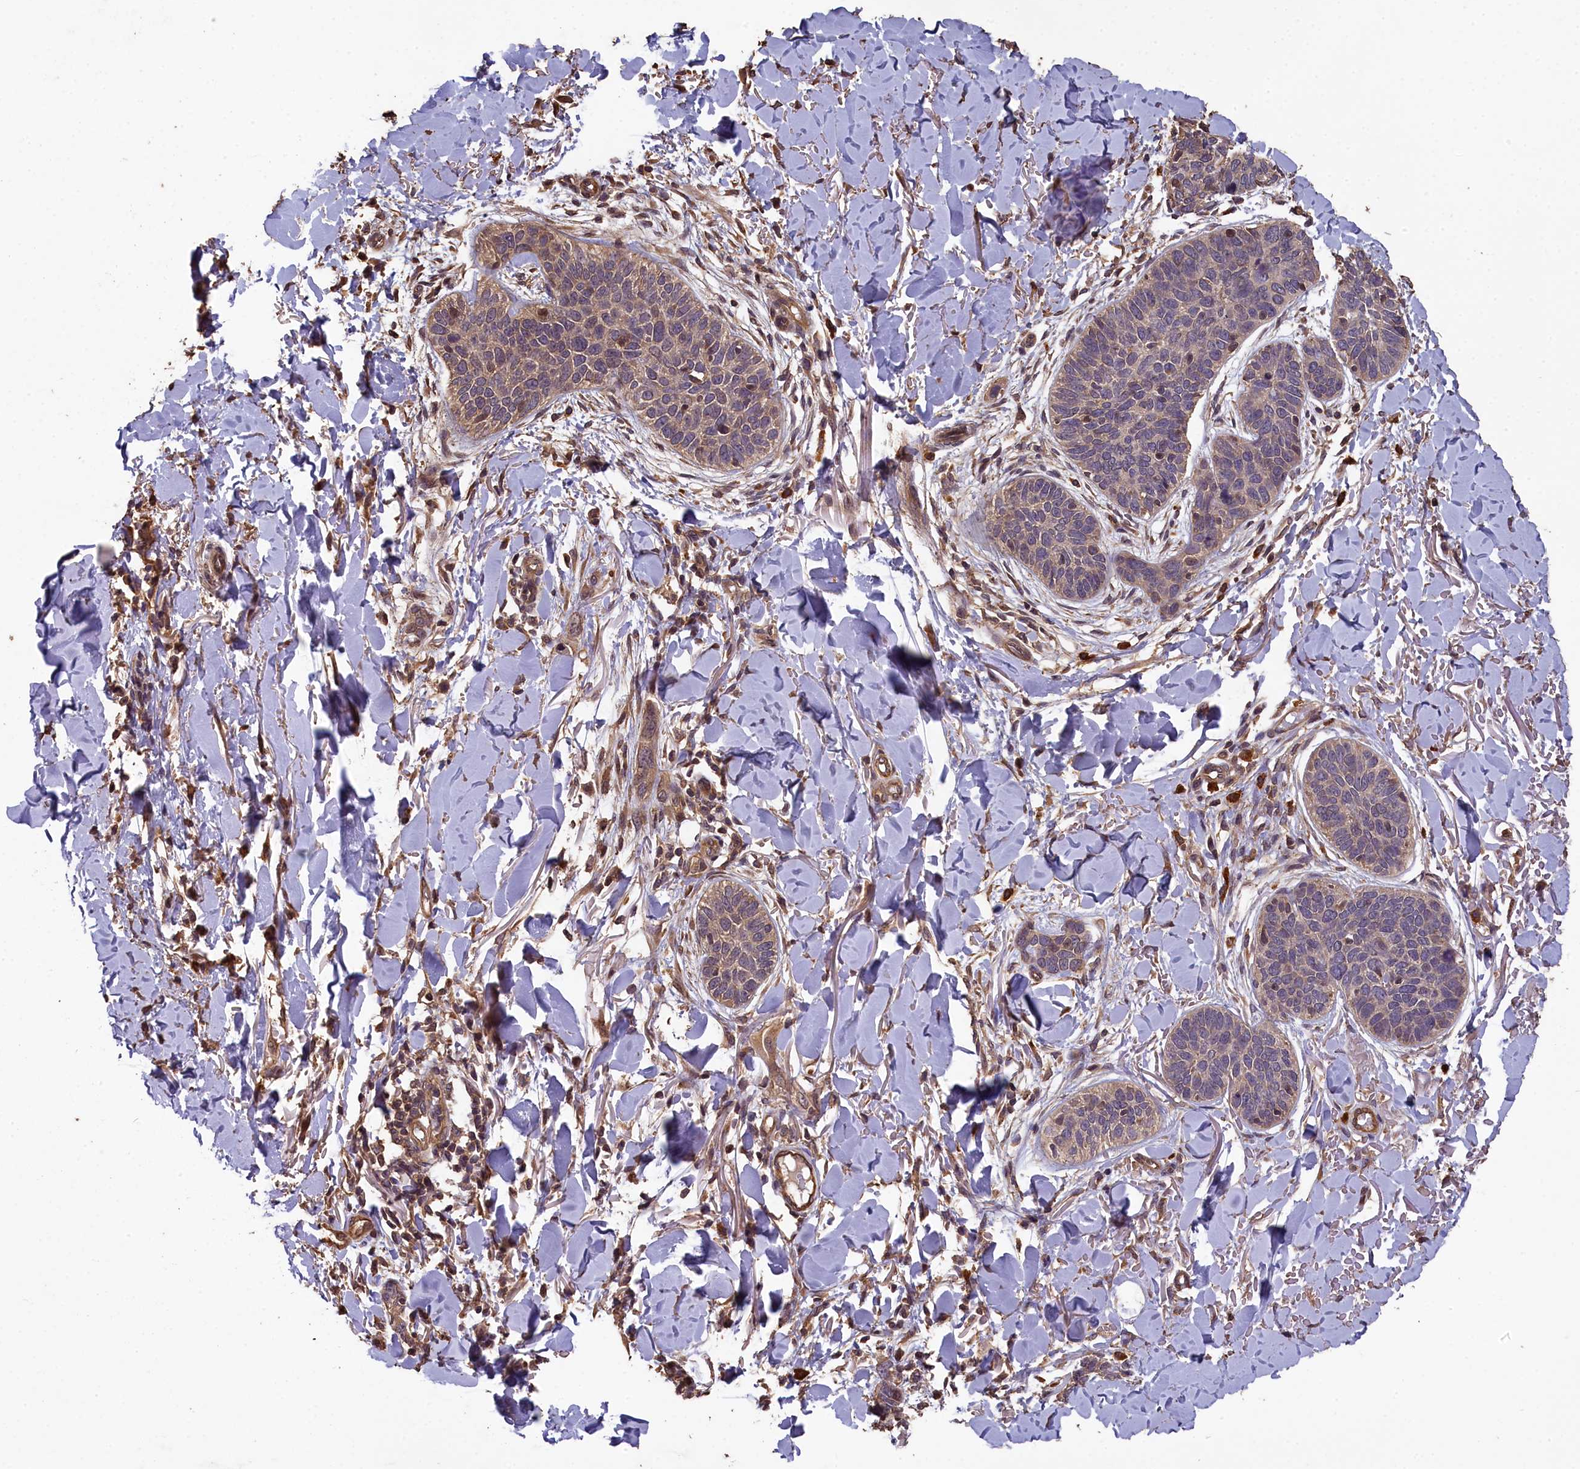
{"staining": {"intensity": "weak", "quantity": "<25%", "location": "cytoplasmic/membranous"}, "tissue": "skin cancer", "cell_type": "Tumor cells", "image_type": "cancer", "snomed": [{"axis": "morphology", "description": "Basal cell carcinoma"}, {"axis": "topography", "description": "Skin"}], "caption": "Tumor cells are negative for protein expression in human skin cancer. Brightfield microscopy of immunohistochemistry stained with DAB (brown) and hematoxylin (blue), captured at high magnification.", "gene": "CHD9", "patient": {"sex": "male", "age": 85}}